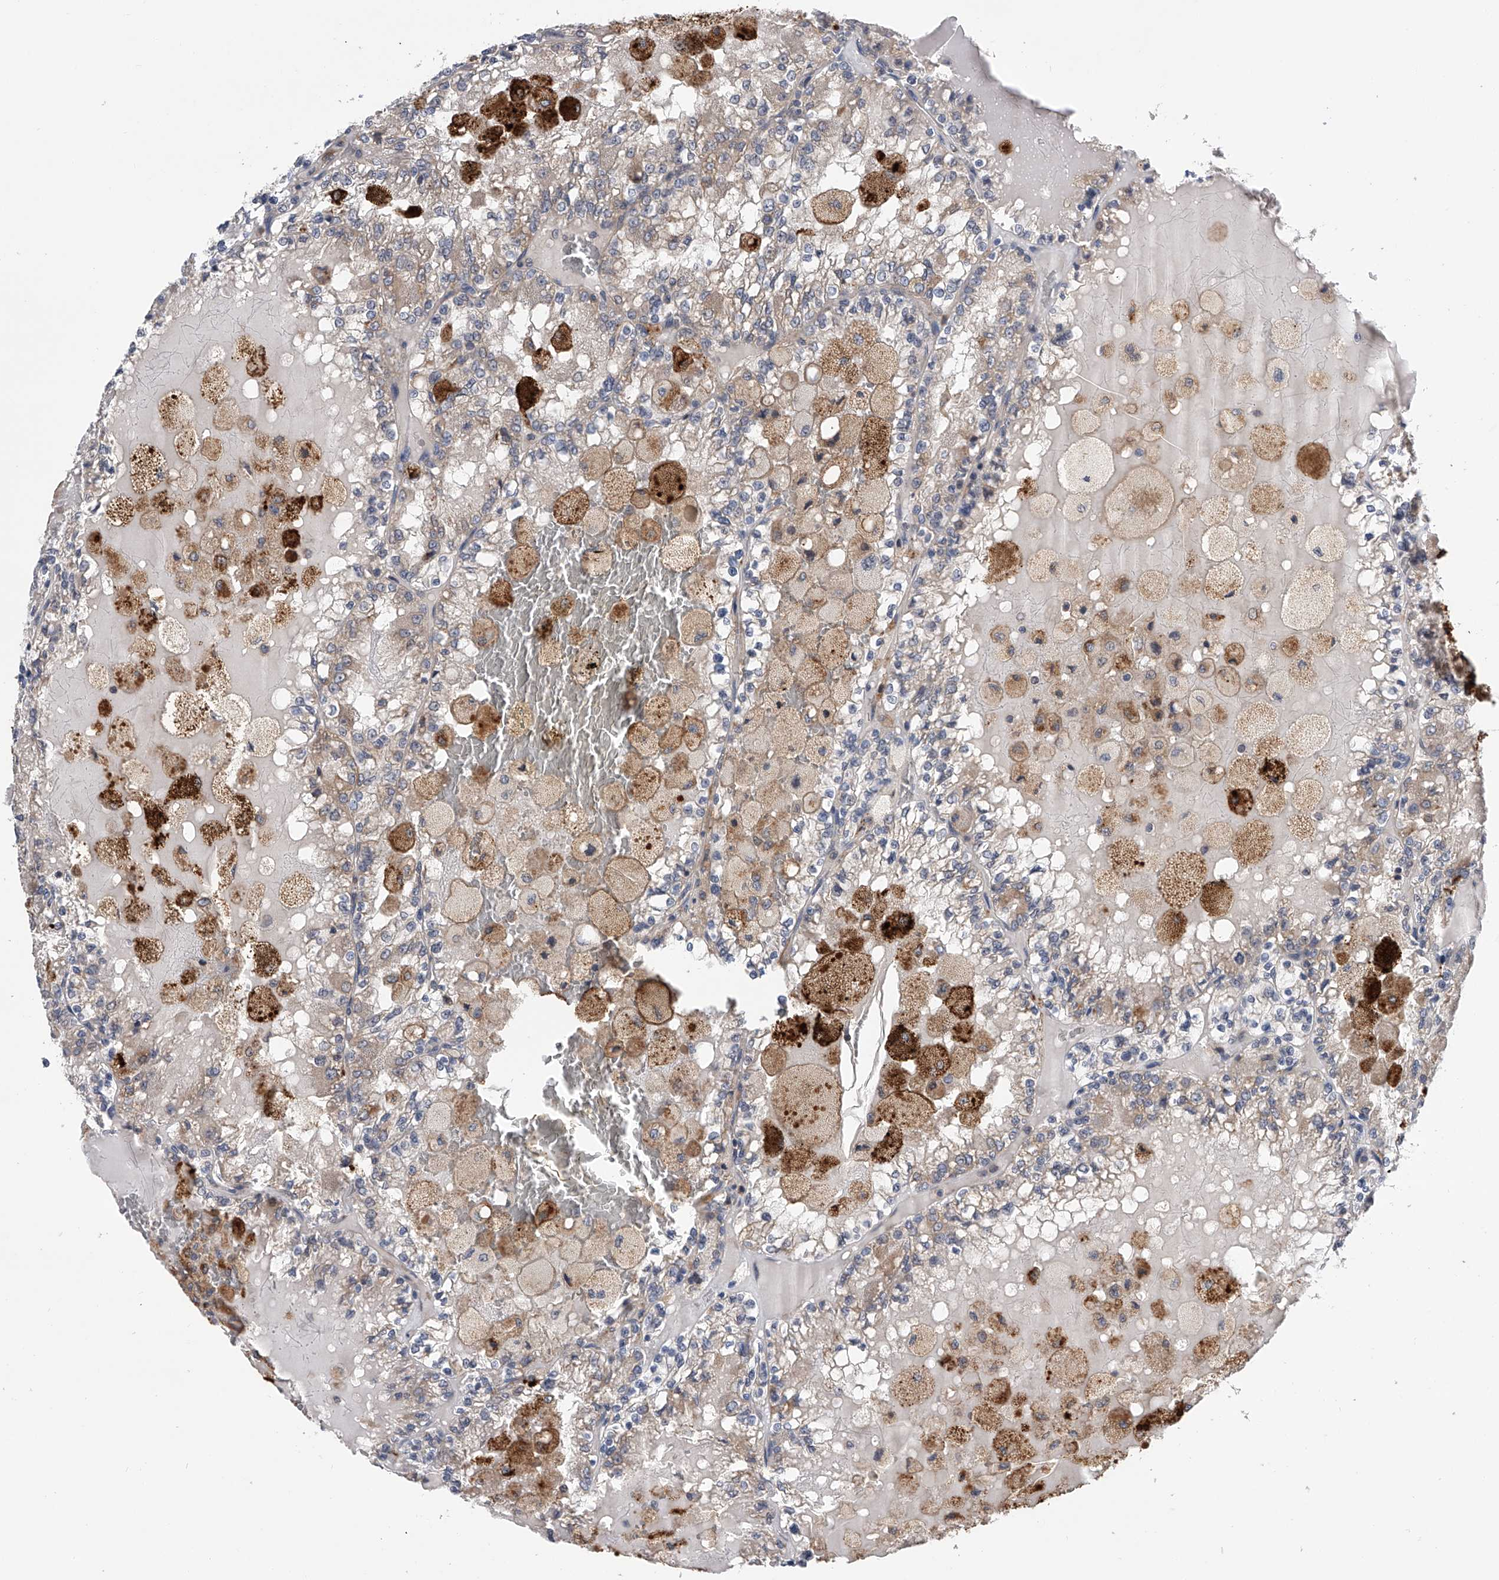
{"staining": {"intensity": "weak", "quantity": "<25%", "location": "cytoplasmic/membranous"}, "tissue": "renal cancer", "cell_type": "Tumor cells", "image_type": "cancer", "snomed": [{"axis": "morphology", "description": "Adenocarcinoma, NOS"}, {"axis": "topography", "description": "Kidney"}], "caption": "Histopathology image shows no significant protein staining in tumor cells of renal cancer. The staining was performed using DAB to visualize the protein expression in brown, while the nuclei were stained in blue with hematoxylin (Magnification: 20x).", "gene": "SPOCK1", "patient": {"sex": "female", "age": 56}}